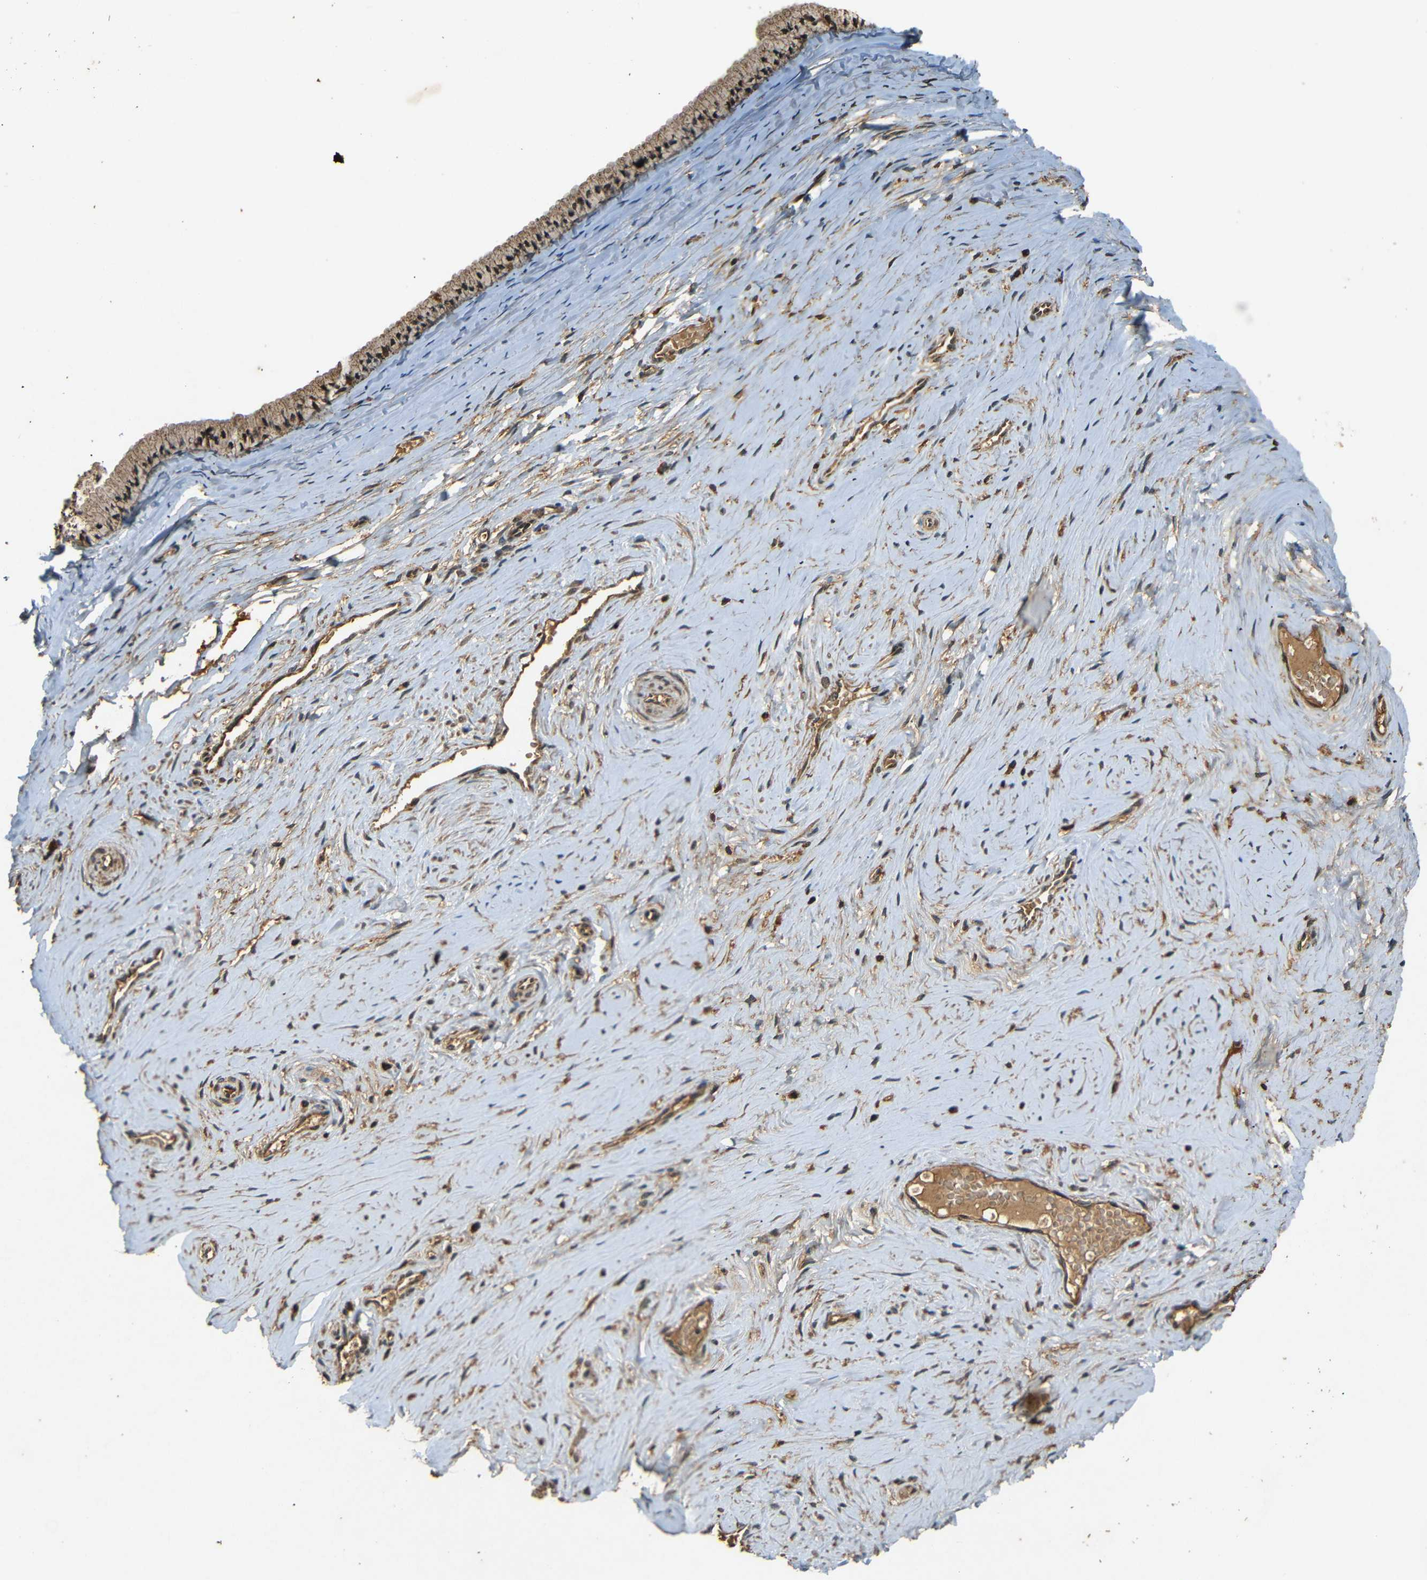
{"staining": {"intensity": "moderate", "quantity": ">75%", "location": "cytoplasmic/membranous"}, "tissue": "cervix", "cell_type": "Glandular cells", "image_type": "normal", "snomed": [{"axis": "morphology", "description": "Normal tissue, NOS"}, {"axis": "topography", "description": "Cervix"}], "caption": "This photomicrograph demonstrates IHC staining of unremarkable human cervix, with medium moderate cytoplasmic/membranous expression in about >75% of glandular cells.", "gene": "TANK", "patient": {"sex": "female", "age": 39}}